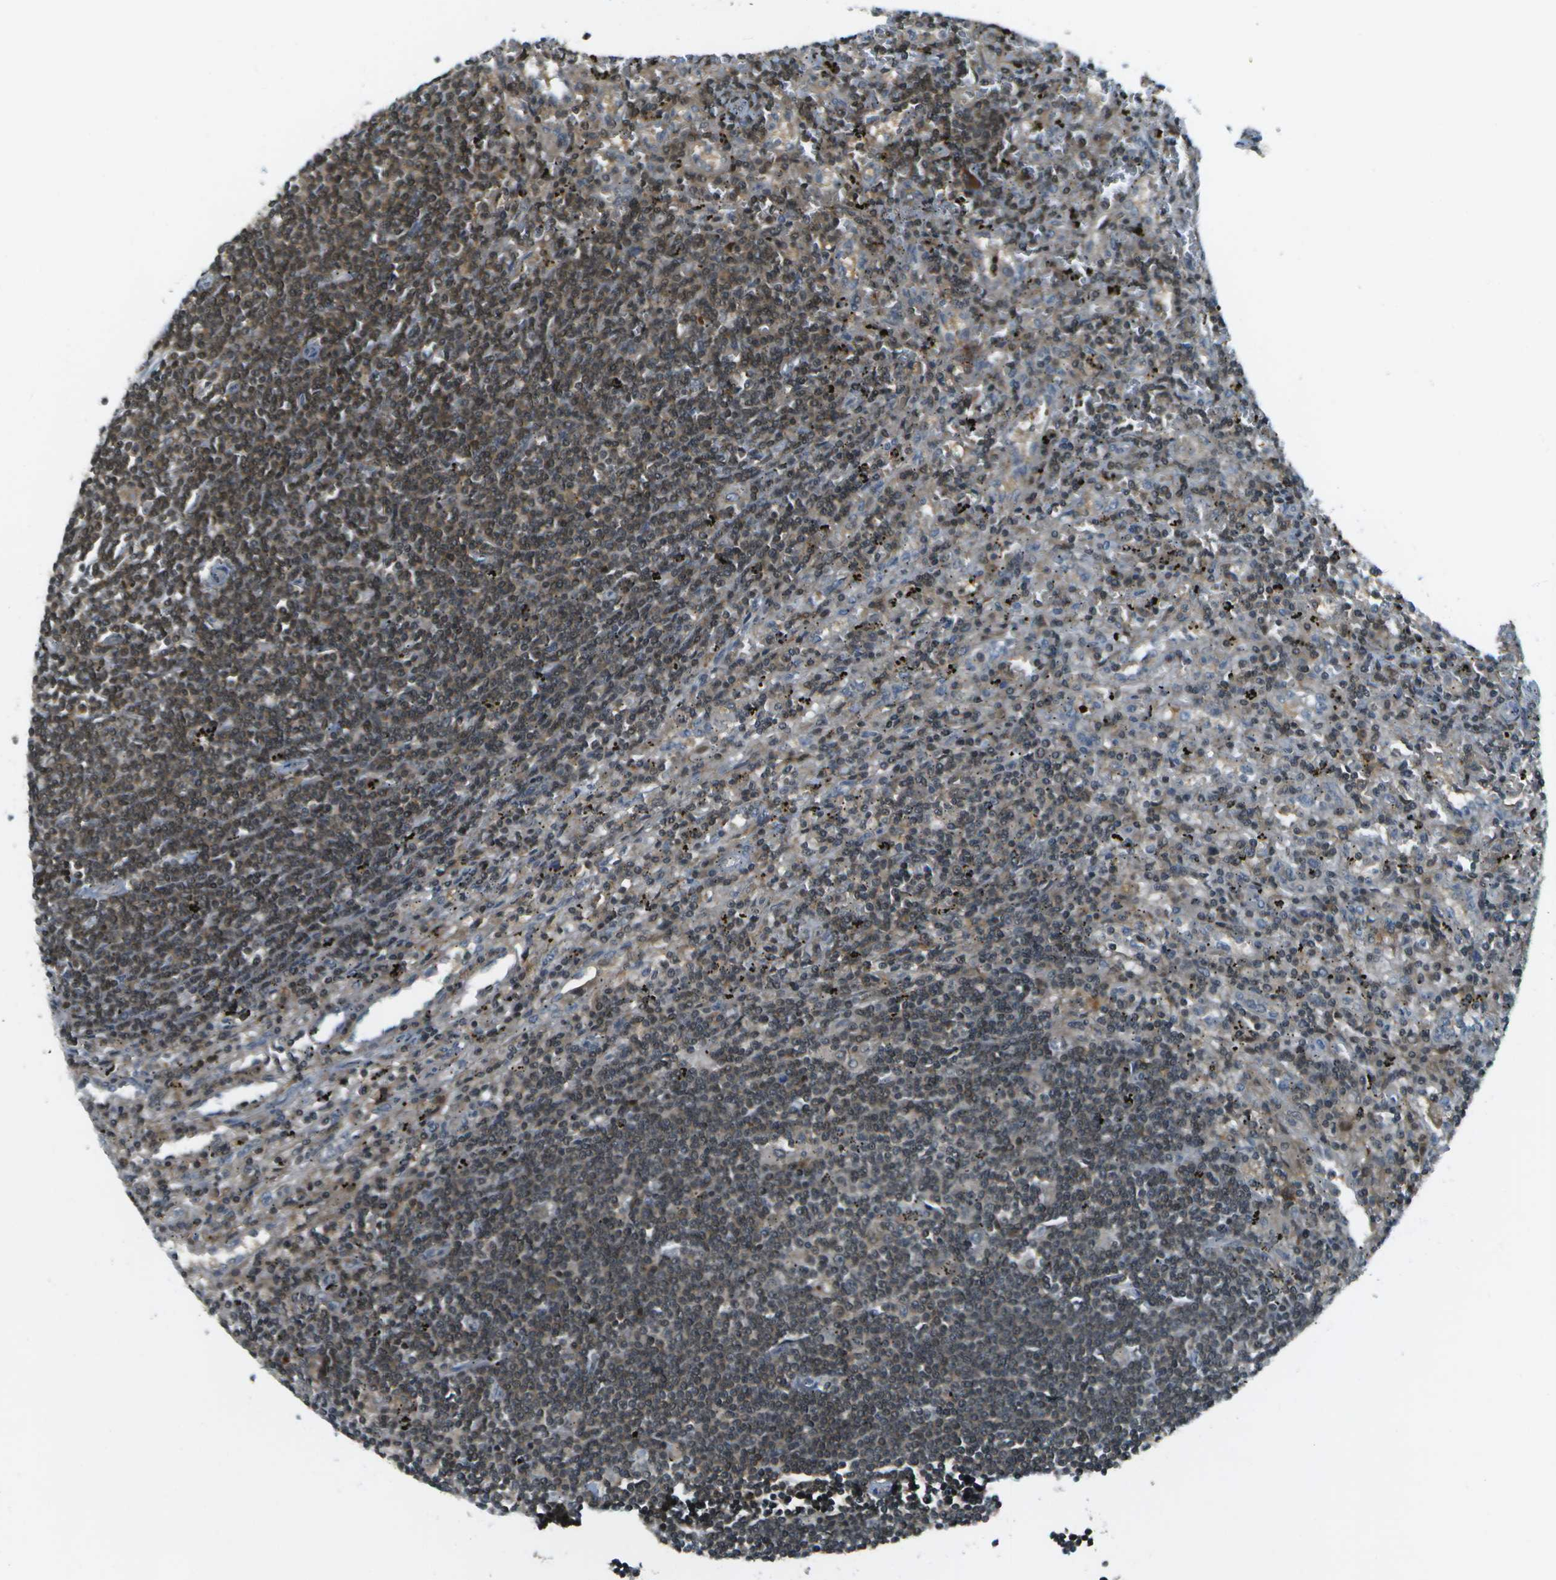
{"staining": {"intensity": "moderate", "quantity": "25%-75%", "location": "cytoplasmic/membranous,nuclear"}, "tissue": "lymphoma", "cell_type": "Tumor cells", "image_type": "cancer", "snomed": [{"axis": "morphology", "description": "Malignant lymphoma, non-Hodgkin's type, Low grade"}, {"axis": "topography", "description": "Spleen"}], "caption": "This image reveals immunohistochemistry staining of lymphoma, with medium moderate cytoplasmic/membranous and nuclear expression in approximately 25%-75% of tumor cells.", "gene": "TMEM19", "patient": {"sex": "male", "age": 76}}